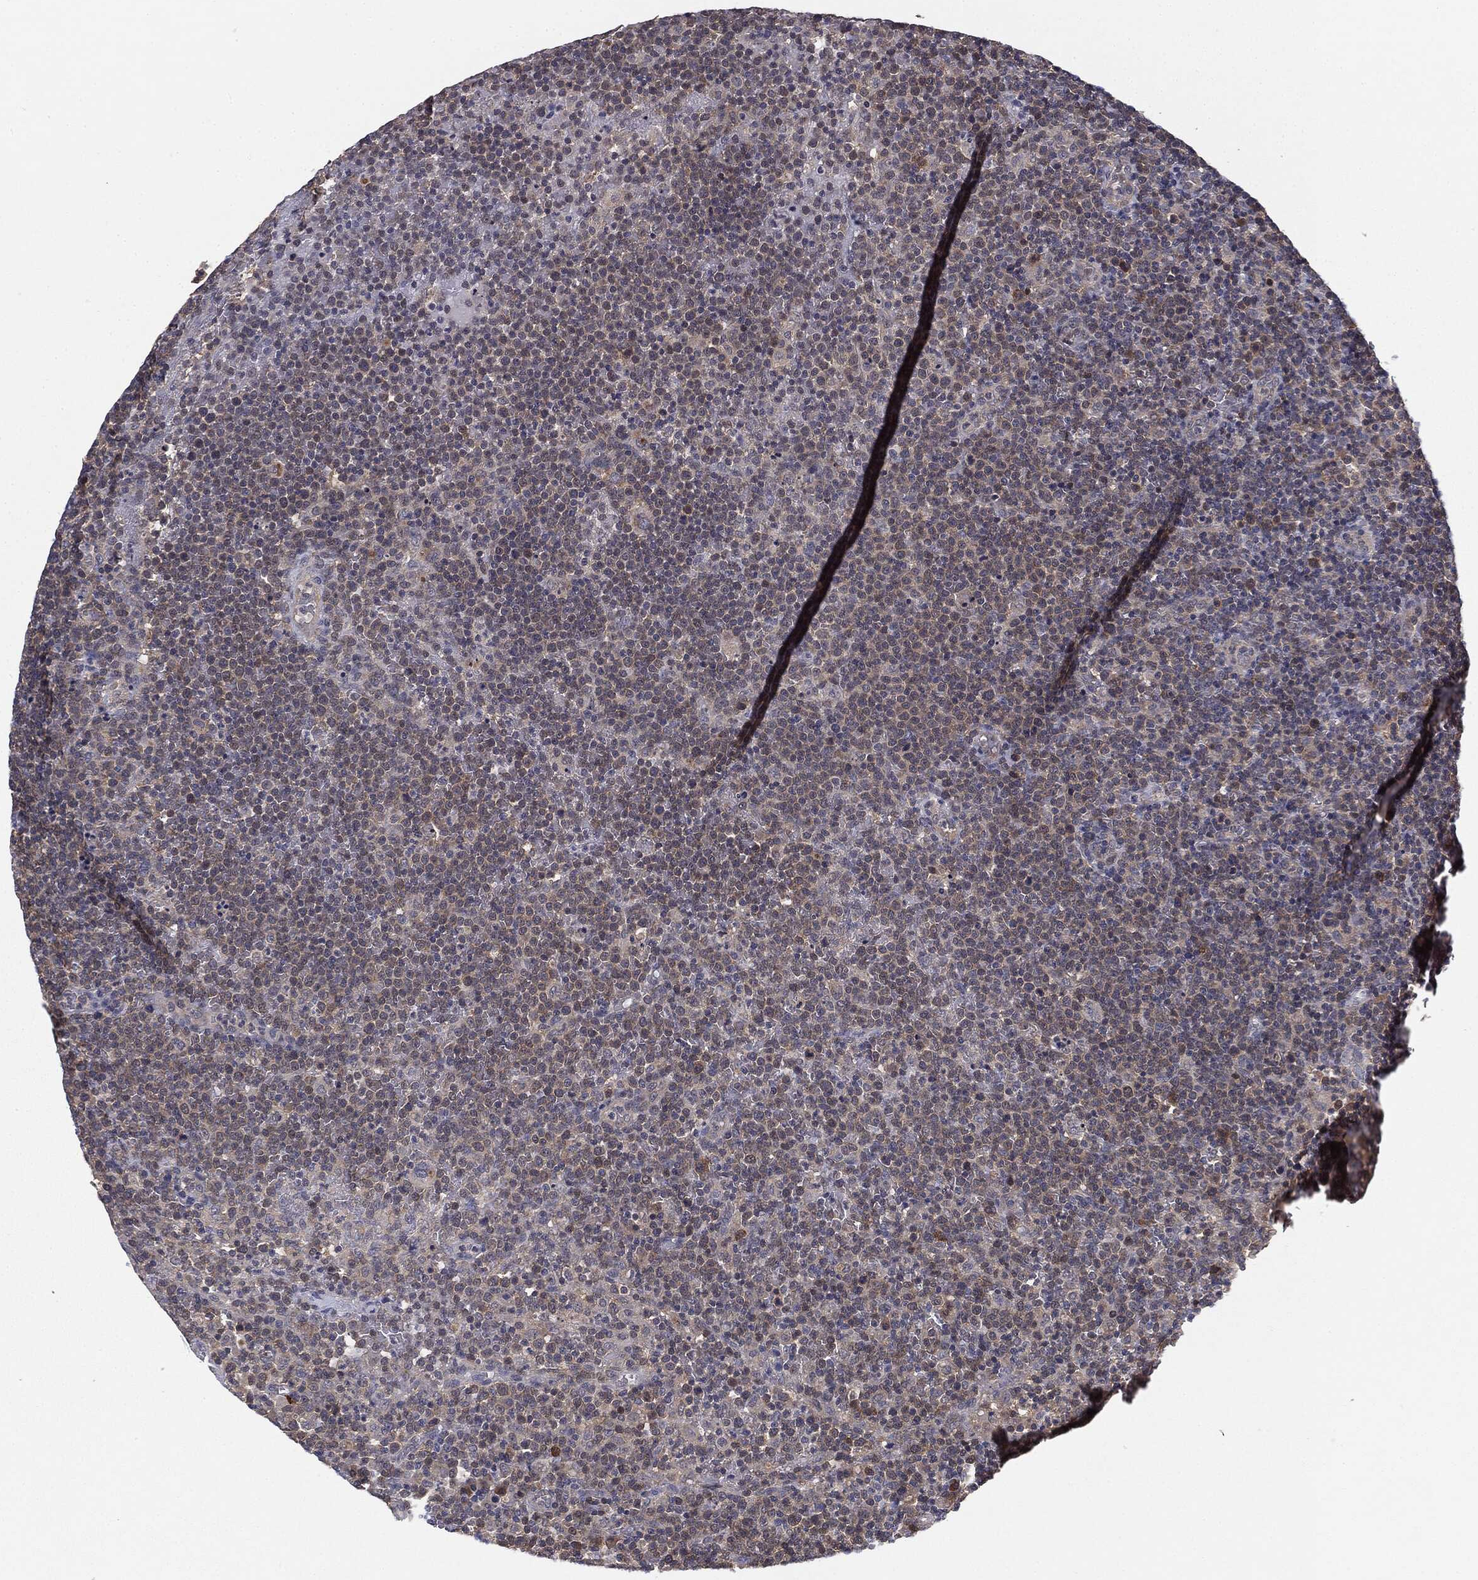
{"staining": {"intensity": "negative", "quantity": "none", "location": "none"}, "tissue": "lymphoma", "cell_type": "Tumor cells", "image_type": "cancer", "snomed": [{"axis": "morphology", "description": "Malignant lymphoma, non-Hodgkin's type, High grade"}, {"axis": "topography", "description": "Lymph node"}], "caption": "Immunohistochemistry (IHC) micrograph of neoplastic tissue: lymphoma stained with DAB demonstrates no significant protein expression in tumor cells. Brightfield microscopy of immunohistochemistry stained with DAB (3,3'-diaminobenzidine) (brown) and hematoxylin (blue), captured at high magnification.", "gene": "KRT7", "patient": {"sex": "male", "age": 61}}